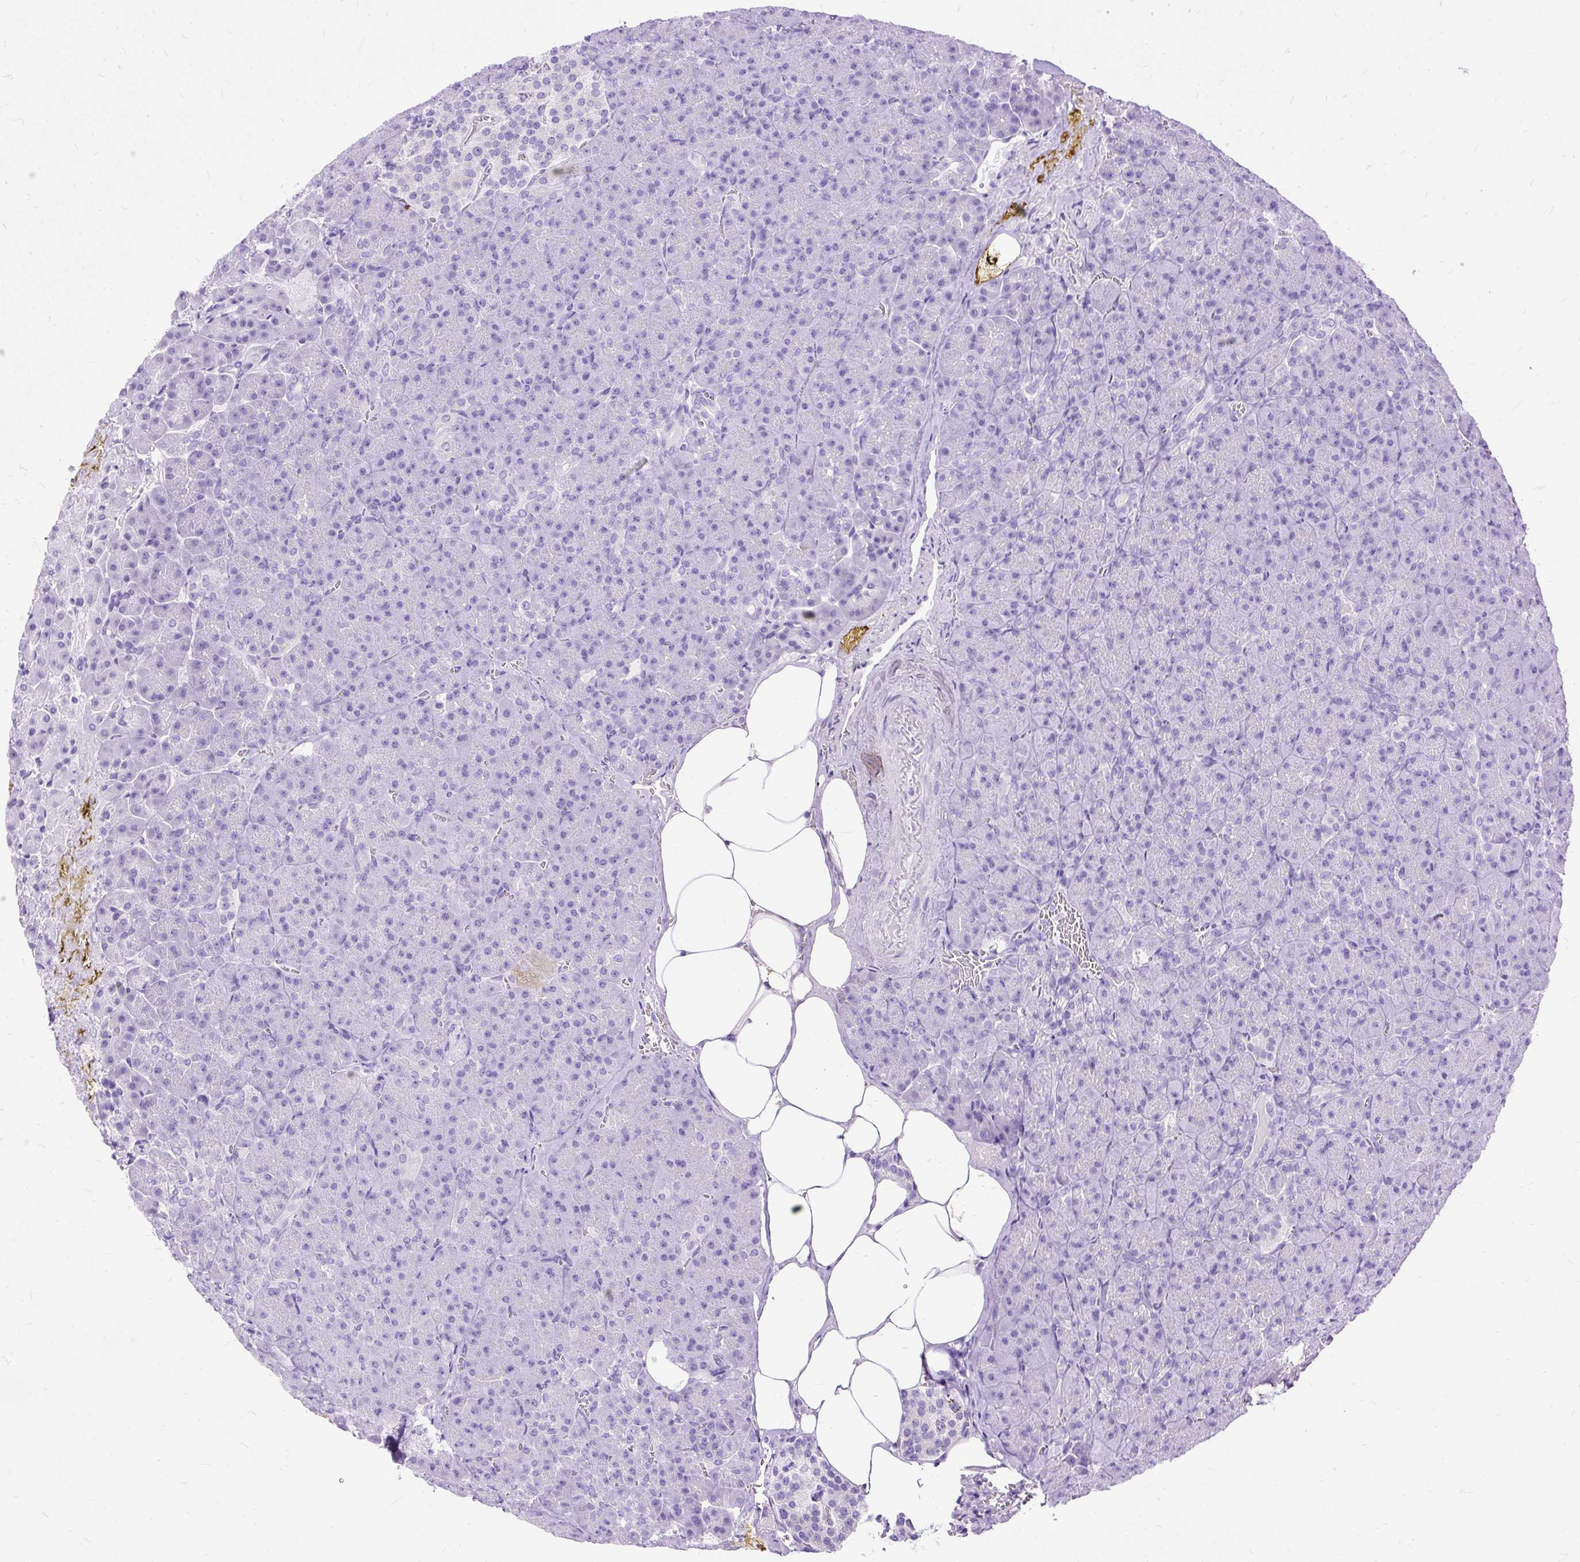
{"staining": {"intensity": "negative", "quantity": "none", "location": "none"}, "tissue": "pancreas", "cell_type": "Exocrine glandular cells", "image_type": "normal", "snomed": [{"axis": "morphology", "description": "Normal tissue, NOS"}, {"axis": "topography", "description": "Pancreas"}], "caption": "The photomicrograph demonstrates no staining of exocrine glandular cells in benign pancreas. (DAB immunohistochemistry visualized using brightfield microscopy, high magnification).", "gene": "HEY1", "patient": {"sex": "female", "age": 74}}